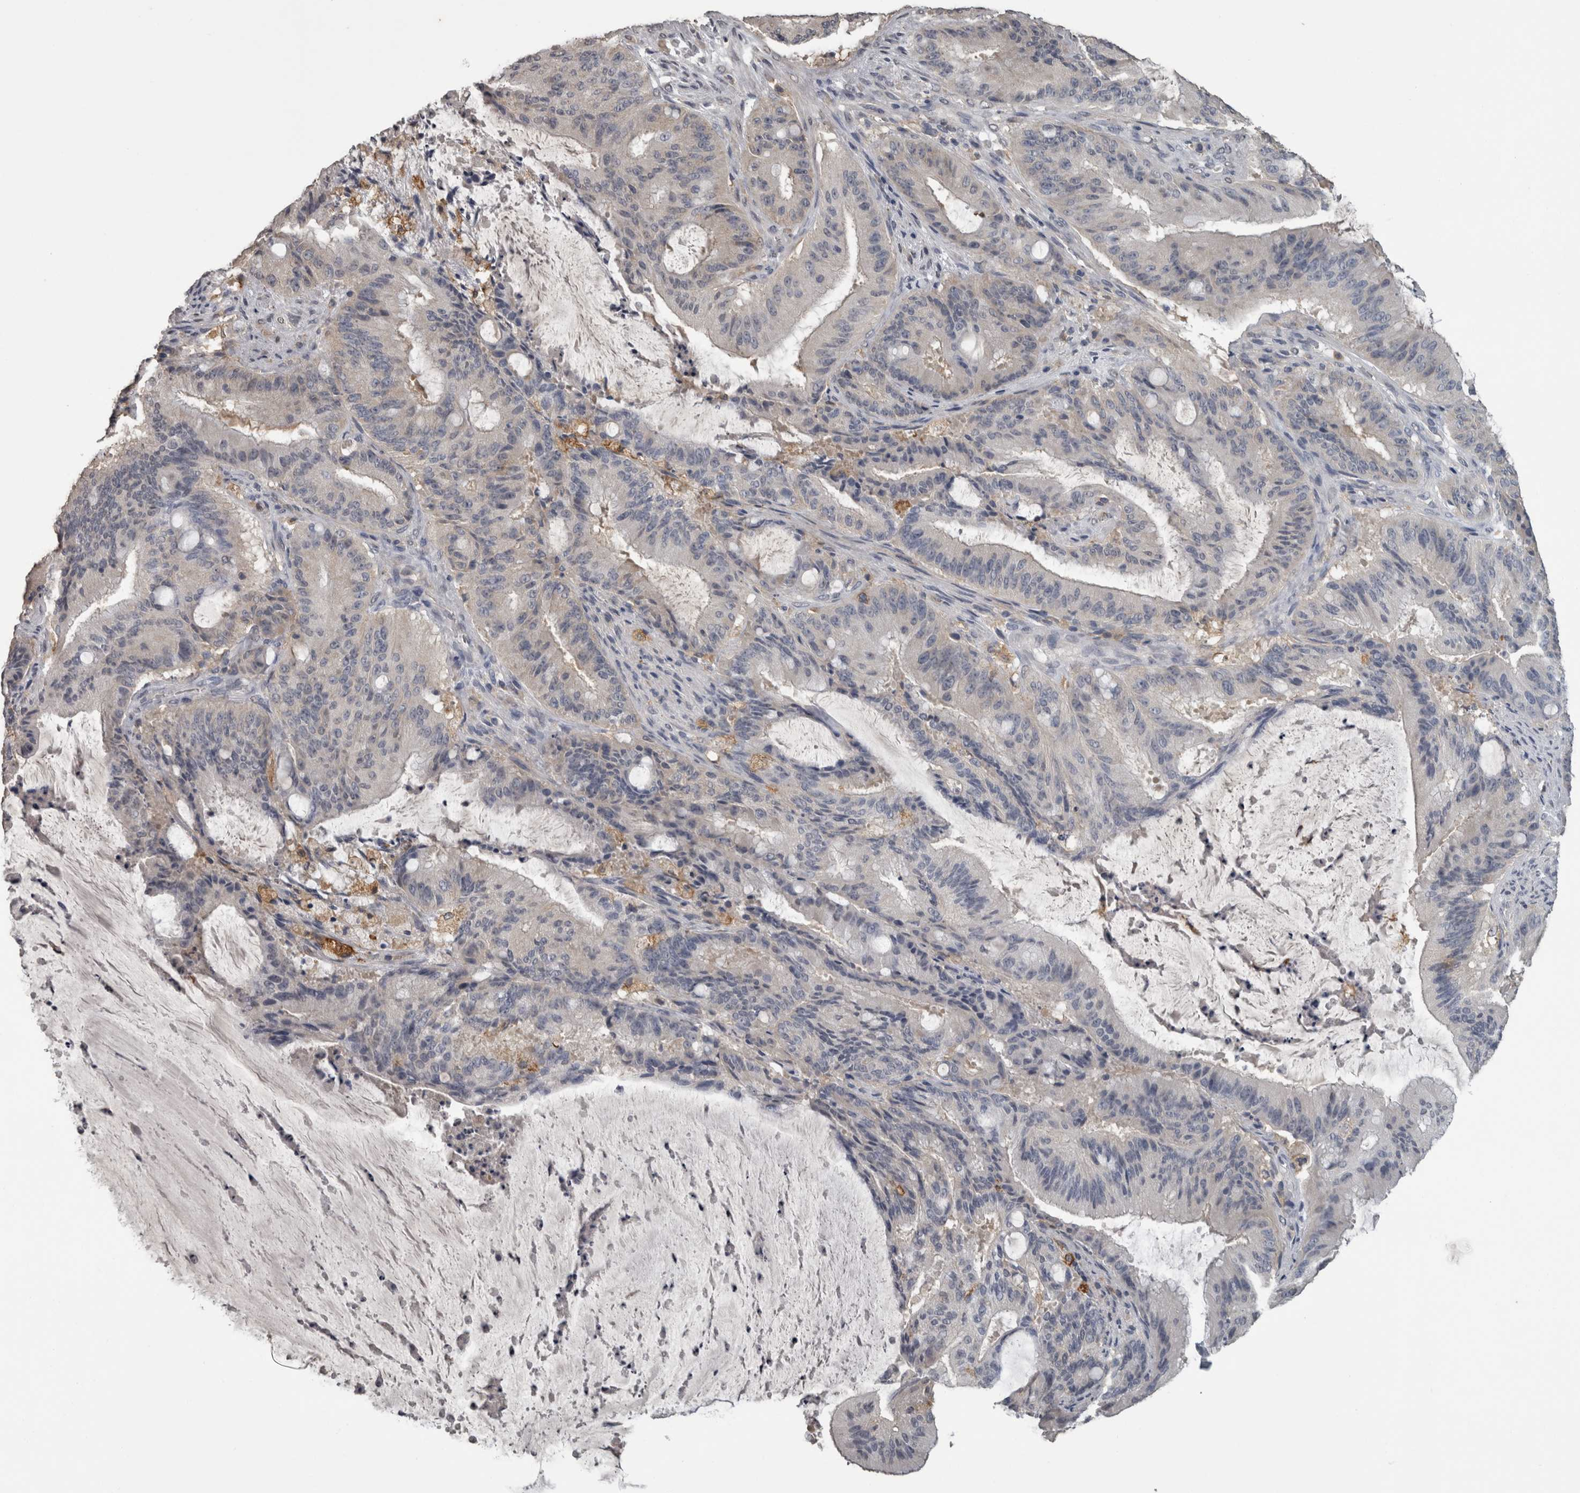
{"staining": {"intensity": "weak", "quantity": "<25%", "location": "cytoplasmic/membranous"}, "tissue": "liver cancer", "cell_type": "Tumor cells", "image_type": "cancer", "snomed": [{"axis": "morphology", "description": "Normal tissue, NOS"}, {"axis": "morphology", "description": "Cholangiocarcinoma"}, {"axis": "topography", "description": "Liver"}, {"axis": "topography", "description": "Peripheral nerve tissue"}], "caption": "Tumor cells show no significant staining in cholangiocarcinoma (liver). Brightfield microscopy of immunohistochemistry stained with DAB (brown) and hematoxylin (blue), captured at high magnification.", "gene": "PIK3AP1", "patient": {"sex": "female", "age": 73}}